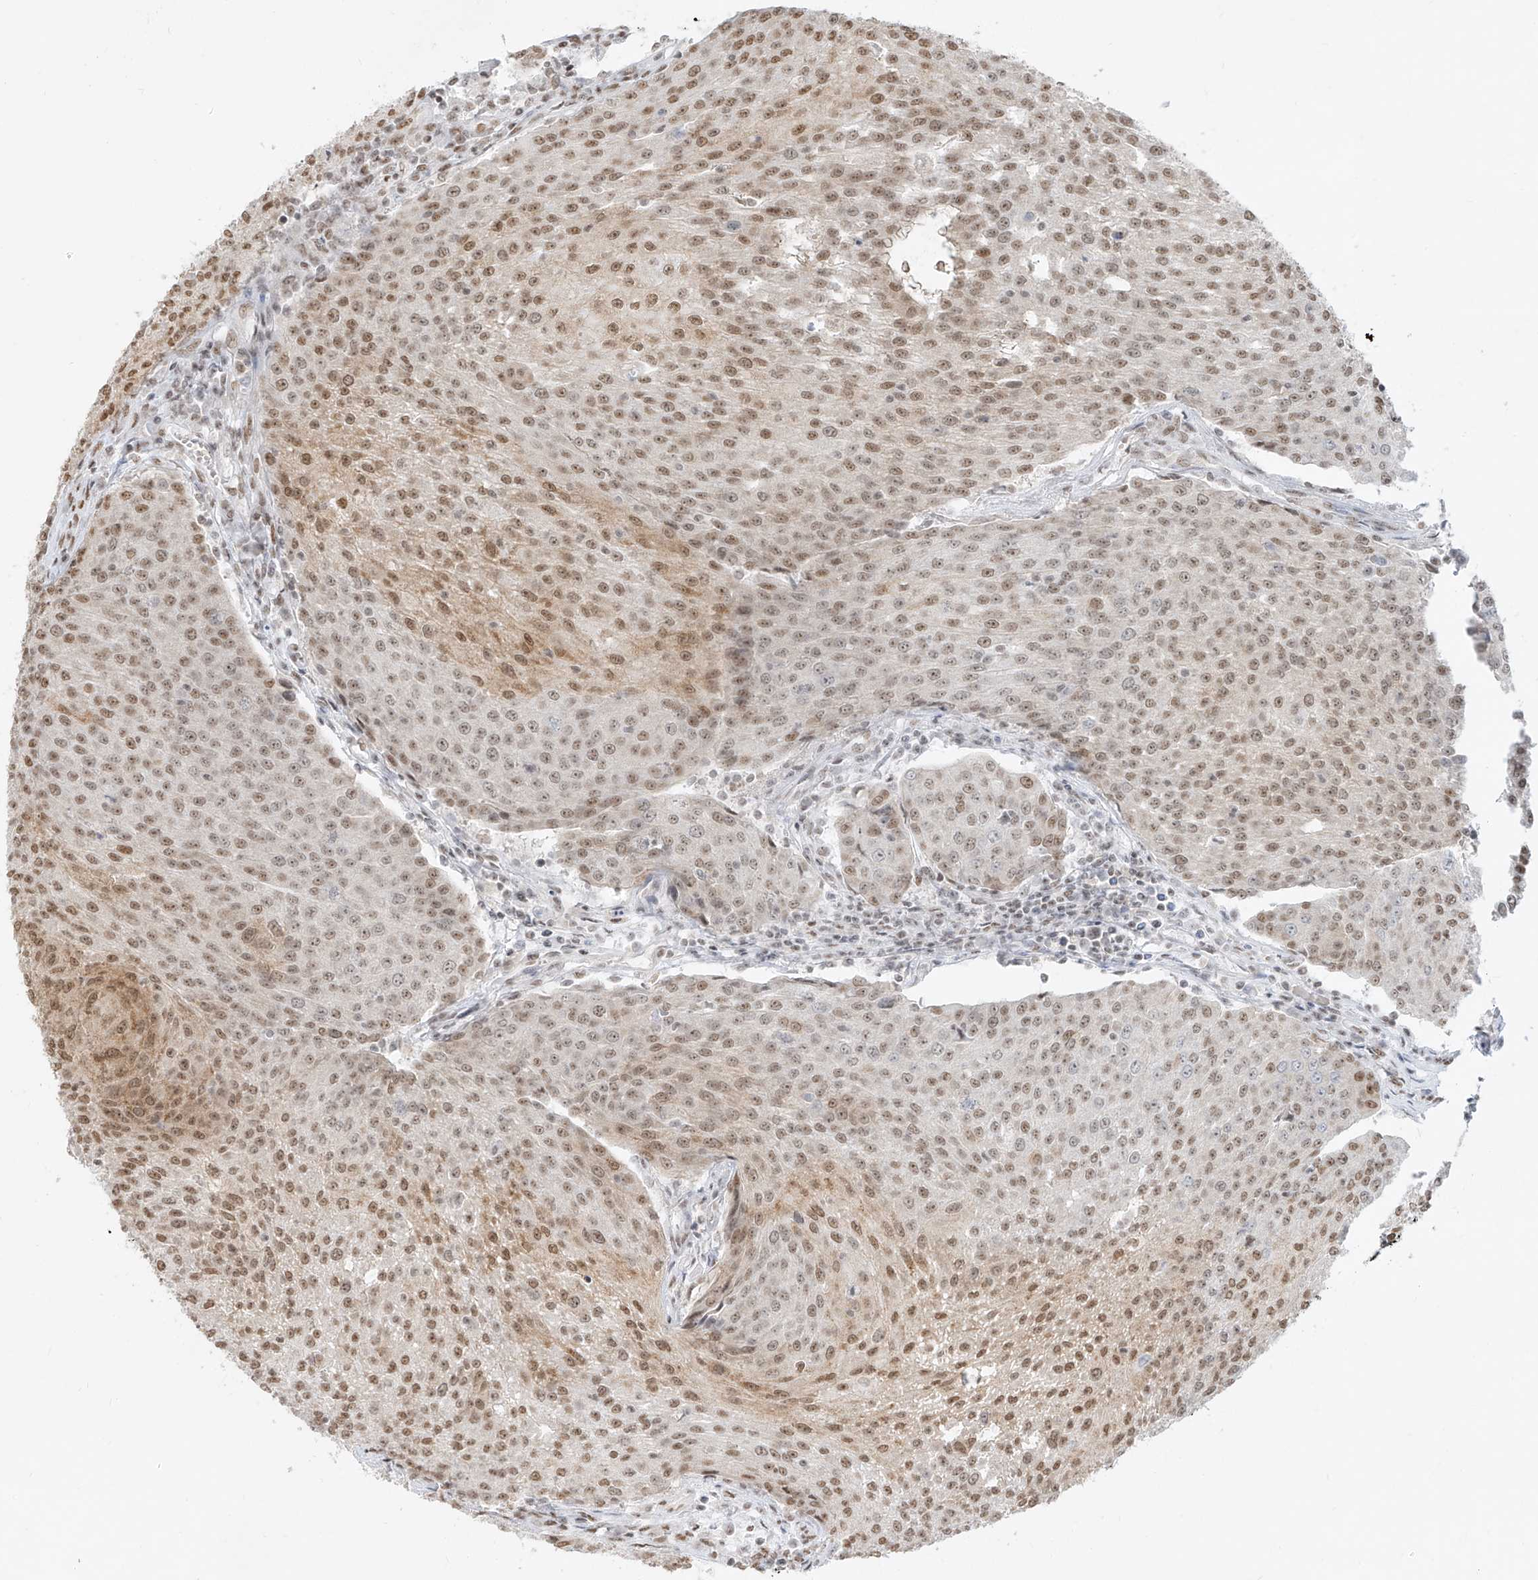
{"staining": {"intensity": "moderate", "quantity": ">75%", "location": "cytoplasmic/membranous,nuclear"}, "tissue": "urothelial cancer", "cell_type": "Tumor cells", "image_type": "cancer", "snomed": [{"axis": "morphology", "description": "Urothelial carcinoma, High grade"}, {"axis": "topography", "description": "Urinary bladder"}], "caption": "Brown immunohistochemical staining in human urothelial cancer reveals moderate cytoplasmic/membranous and nuclear expression in about >75% of tumor cells. The staining was performed using DAB to visualize the protein expression in brown, while the nuclei were stained in blue with hematoxylin (Magnification: 20x).", "gene": "NHSL1", "patient": {"sex": "female", "age": 85}}